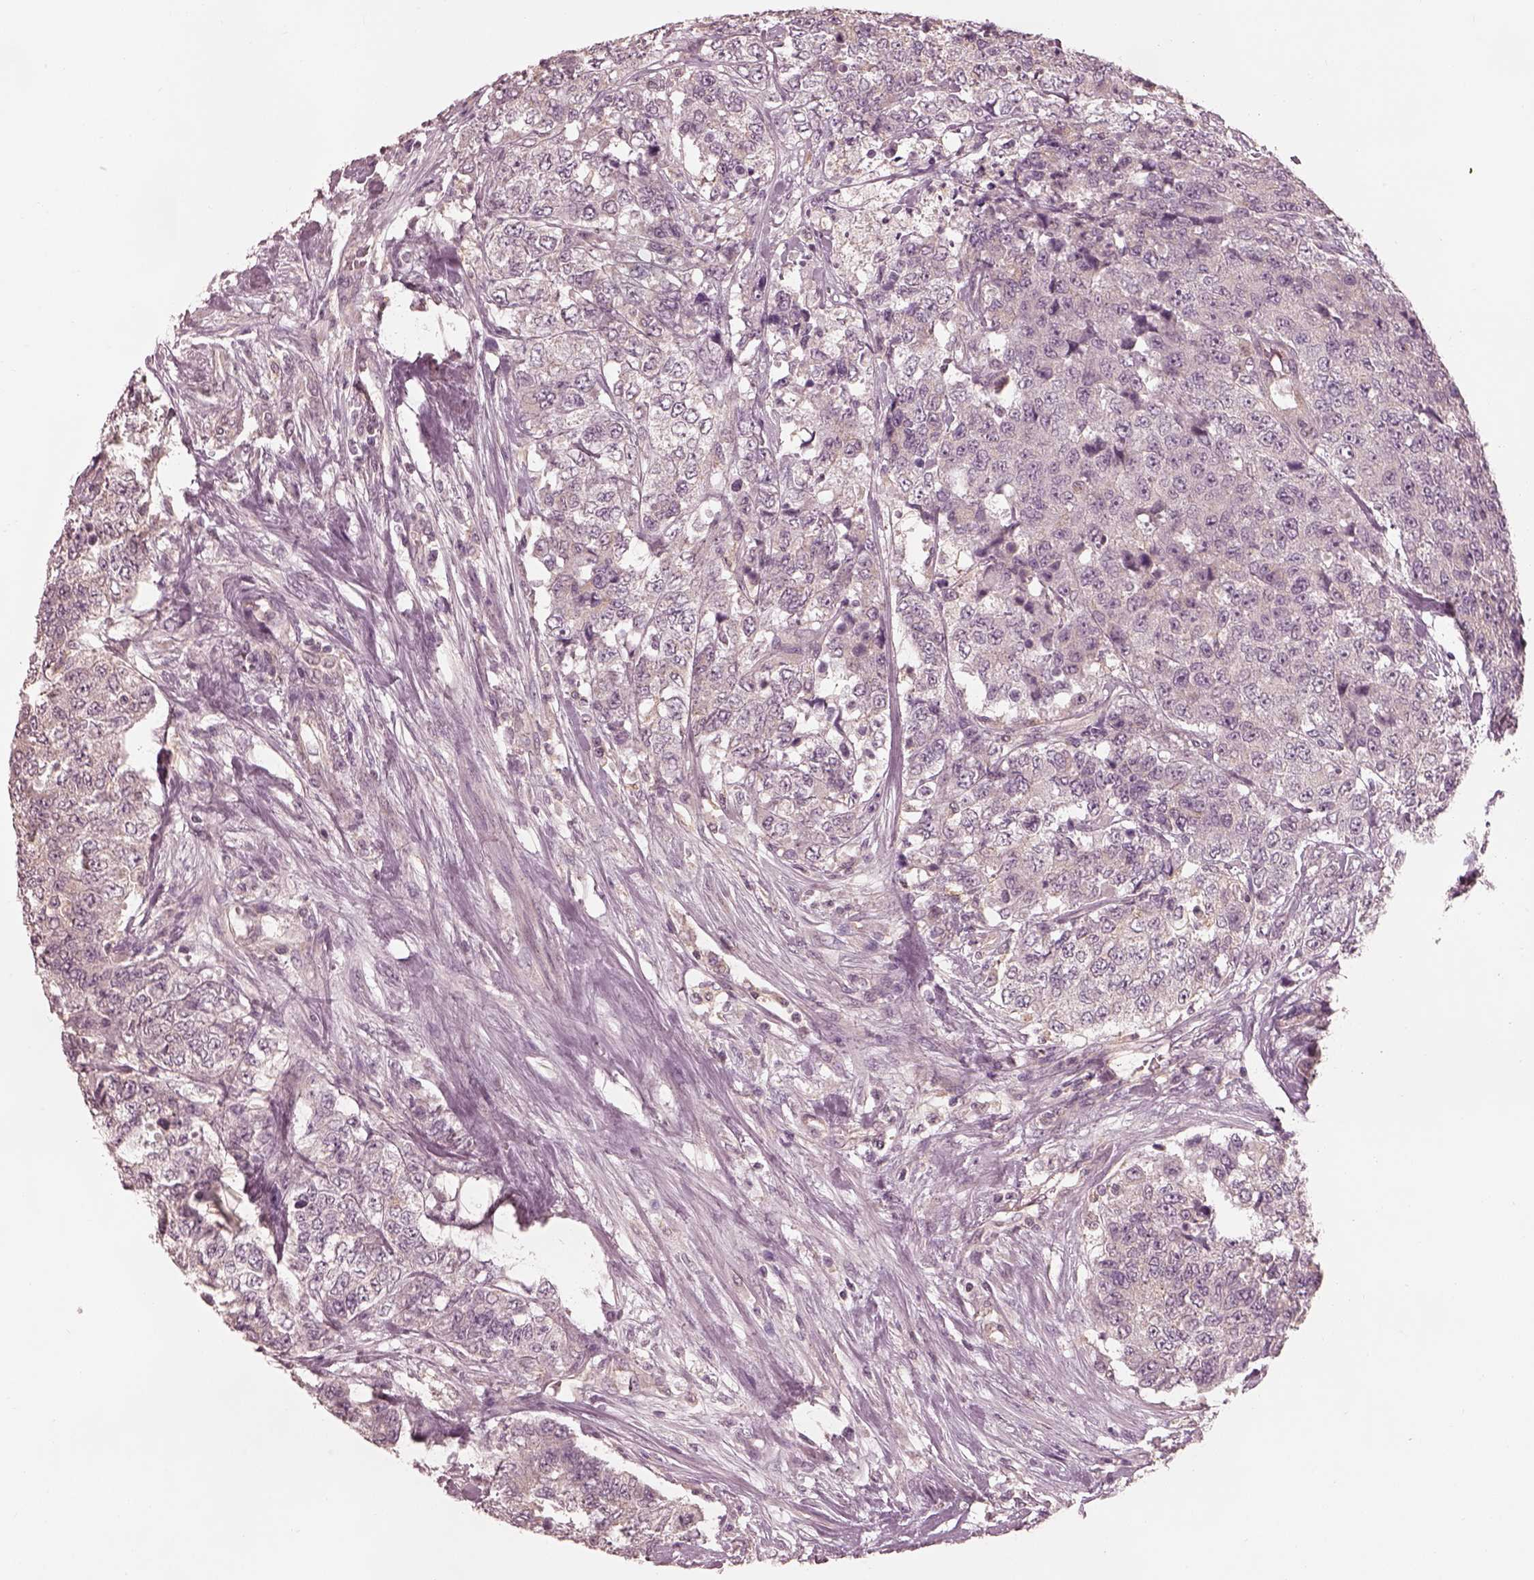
{"staining": {"intensity": "weak", "quantity": "<25%", "location": "cytoplasmic/membranous"}, "tissue": "urothelial cancer", "cell_type": "Tumor cells", "image_type": "cancer", "snomed": [{"axis": "morphology", "description": "Urothelial carcinoma, High grade"}, {"axis": "topography", "description": "Urinary bladder"}], "caption": "Protein analysis of urothelial cancer shows no significant expression in tumor cells. The staining was performed using DAB (3,3'-diaminobenzidine) to visualize the protein expression in brown, while the nuclei were stained in blue with hematoxylin (Magnification: 20x).", "gene": "PRKACG", "patient": {"sex": "female", "age": 78}}